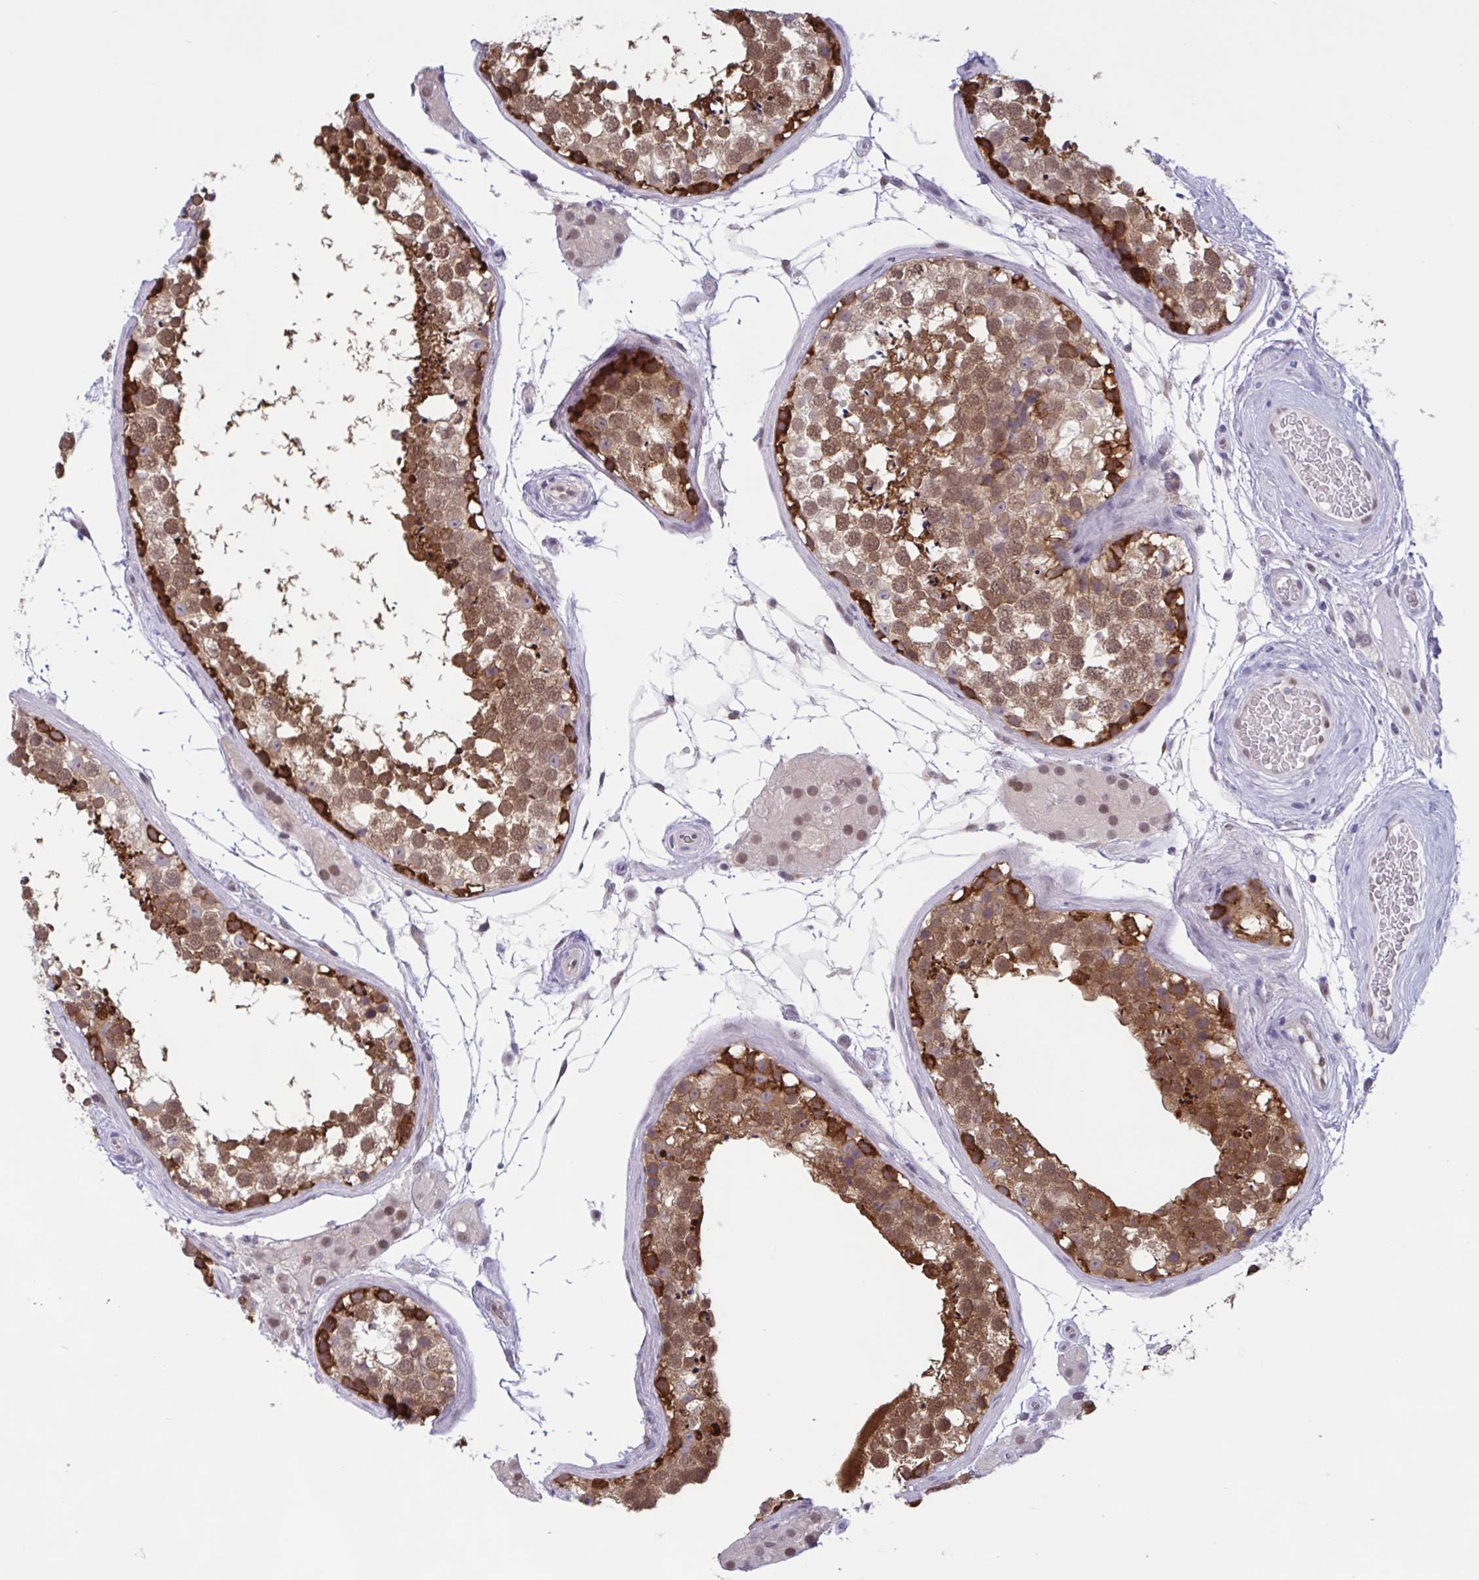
{"staining": {"intensity": "strong", "quantity": ">75%", "location": "cytoplasmic/membranous,nuclear"}, "tissue": "testis", "cell_type": "Cells in seminiferous ducts", "image_type": "normal", "snomed": [{"axis": "morphology", "description": "Normal tissue, NOS"}, {"axis": "morphology", "description": "Seminoma, NOS"}, {"axis": "topography", "description": "Testis"}], "caption": "Testis was stained to show a protein in brown. There is high levels of strong cytoplasmic/membranous,nuclear expression in approximately >75% of cells in seminiferous ducts. Using DAB (3,3'-diaminobenzidine) (brown) and hematoxylin (blue) stains, captured at high magnification using brightfield microscopy.", "gene": "TSN", "patient": {"sex": "male", "age": 65}}